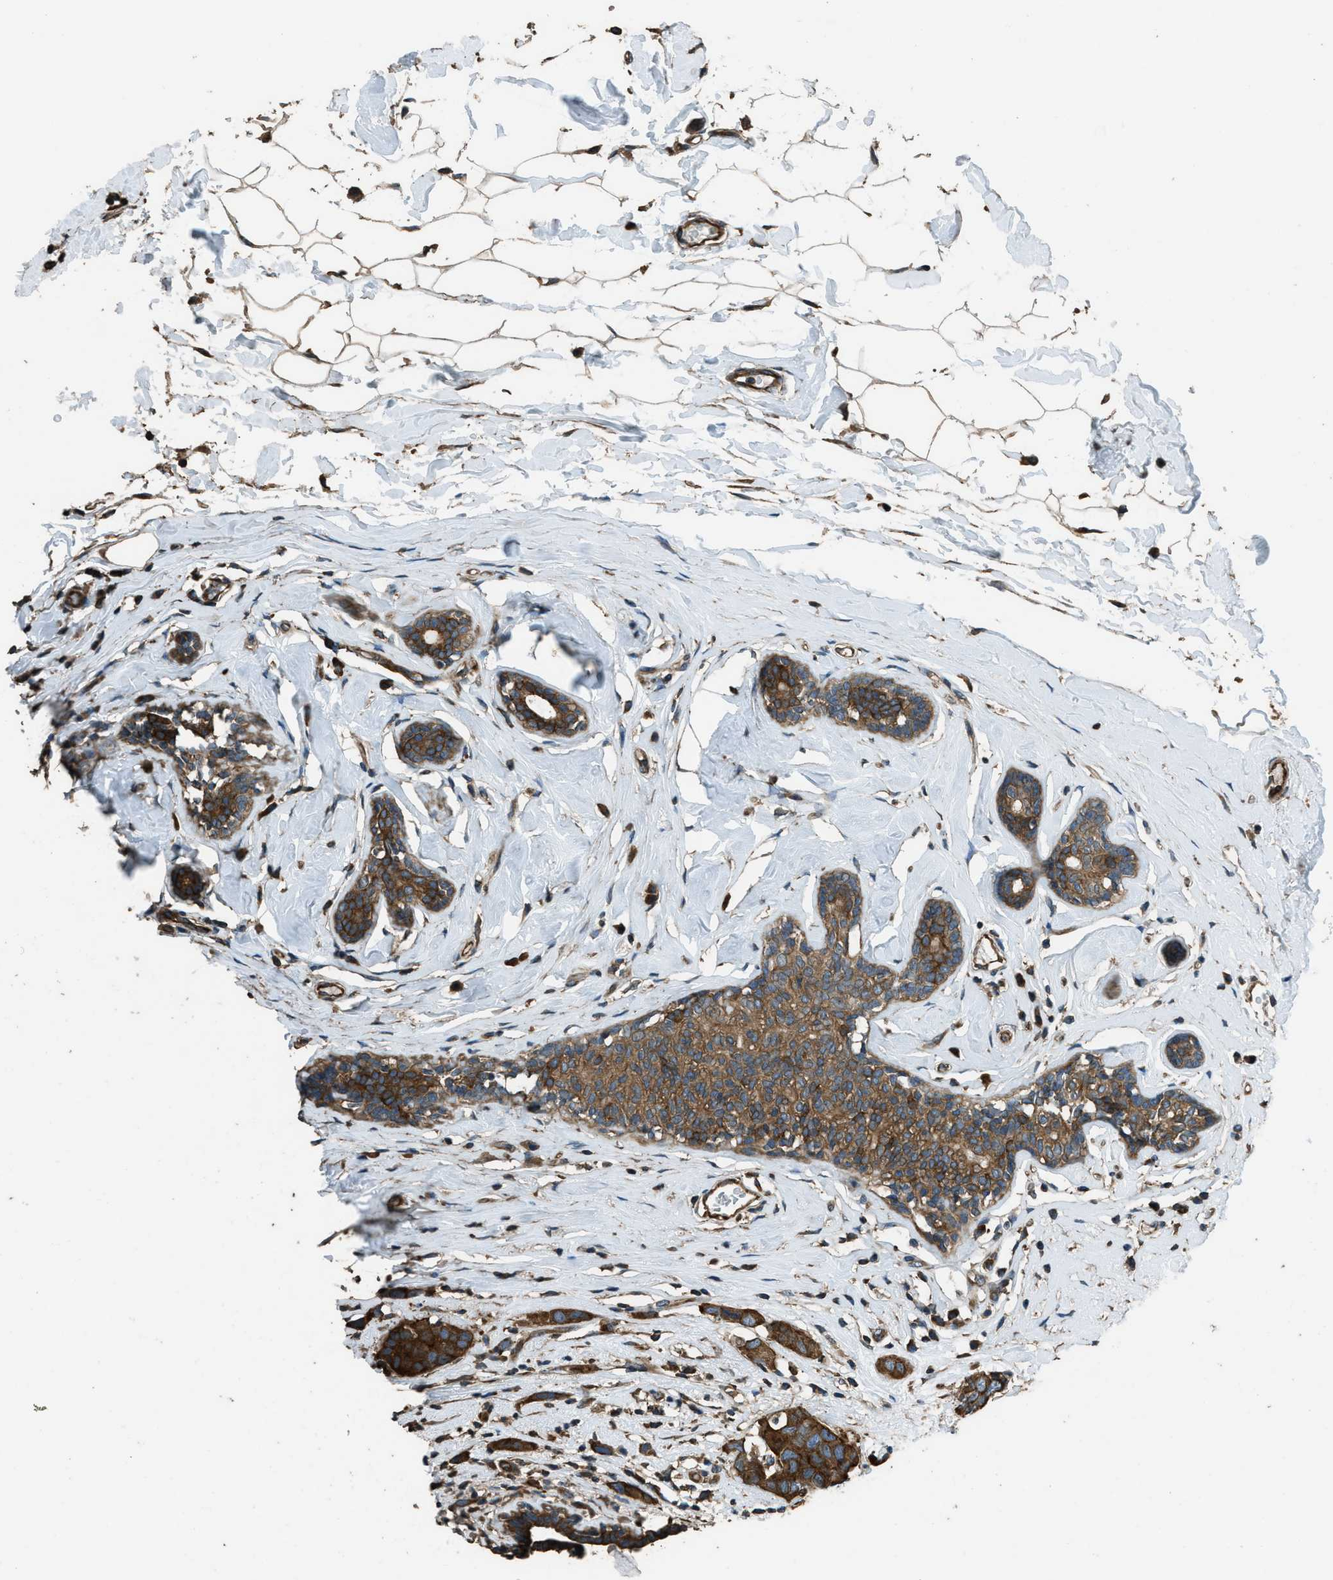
{"staining": {"intensity": "strong", "quantity": ">75%", "location": "cytoplasmic/membranous"}, "tissue": "breast cancer", "cell_type": "Tumor cells", "image_type": "cancer", "snomed": [{"axis": "morphology", "description": "Normal tissue, NOS"}, {"axis": "morphology", "description": "Duct carcinoma"}, {"axis": "topography", "description": "Breast"}], "caption": "A brown stain shows strong cytoplasmic/membranous staining of a protein in breast invasive ductal carcinoma tumor cells. Ihc stains the protein in brown and the nuclei are stained blue.", "gene": "MARS1", "patient": {"sex": "female", "age": 50}}